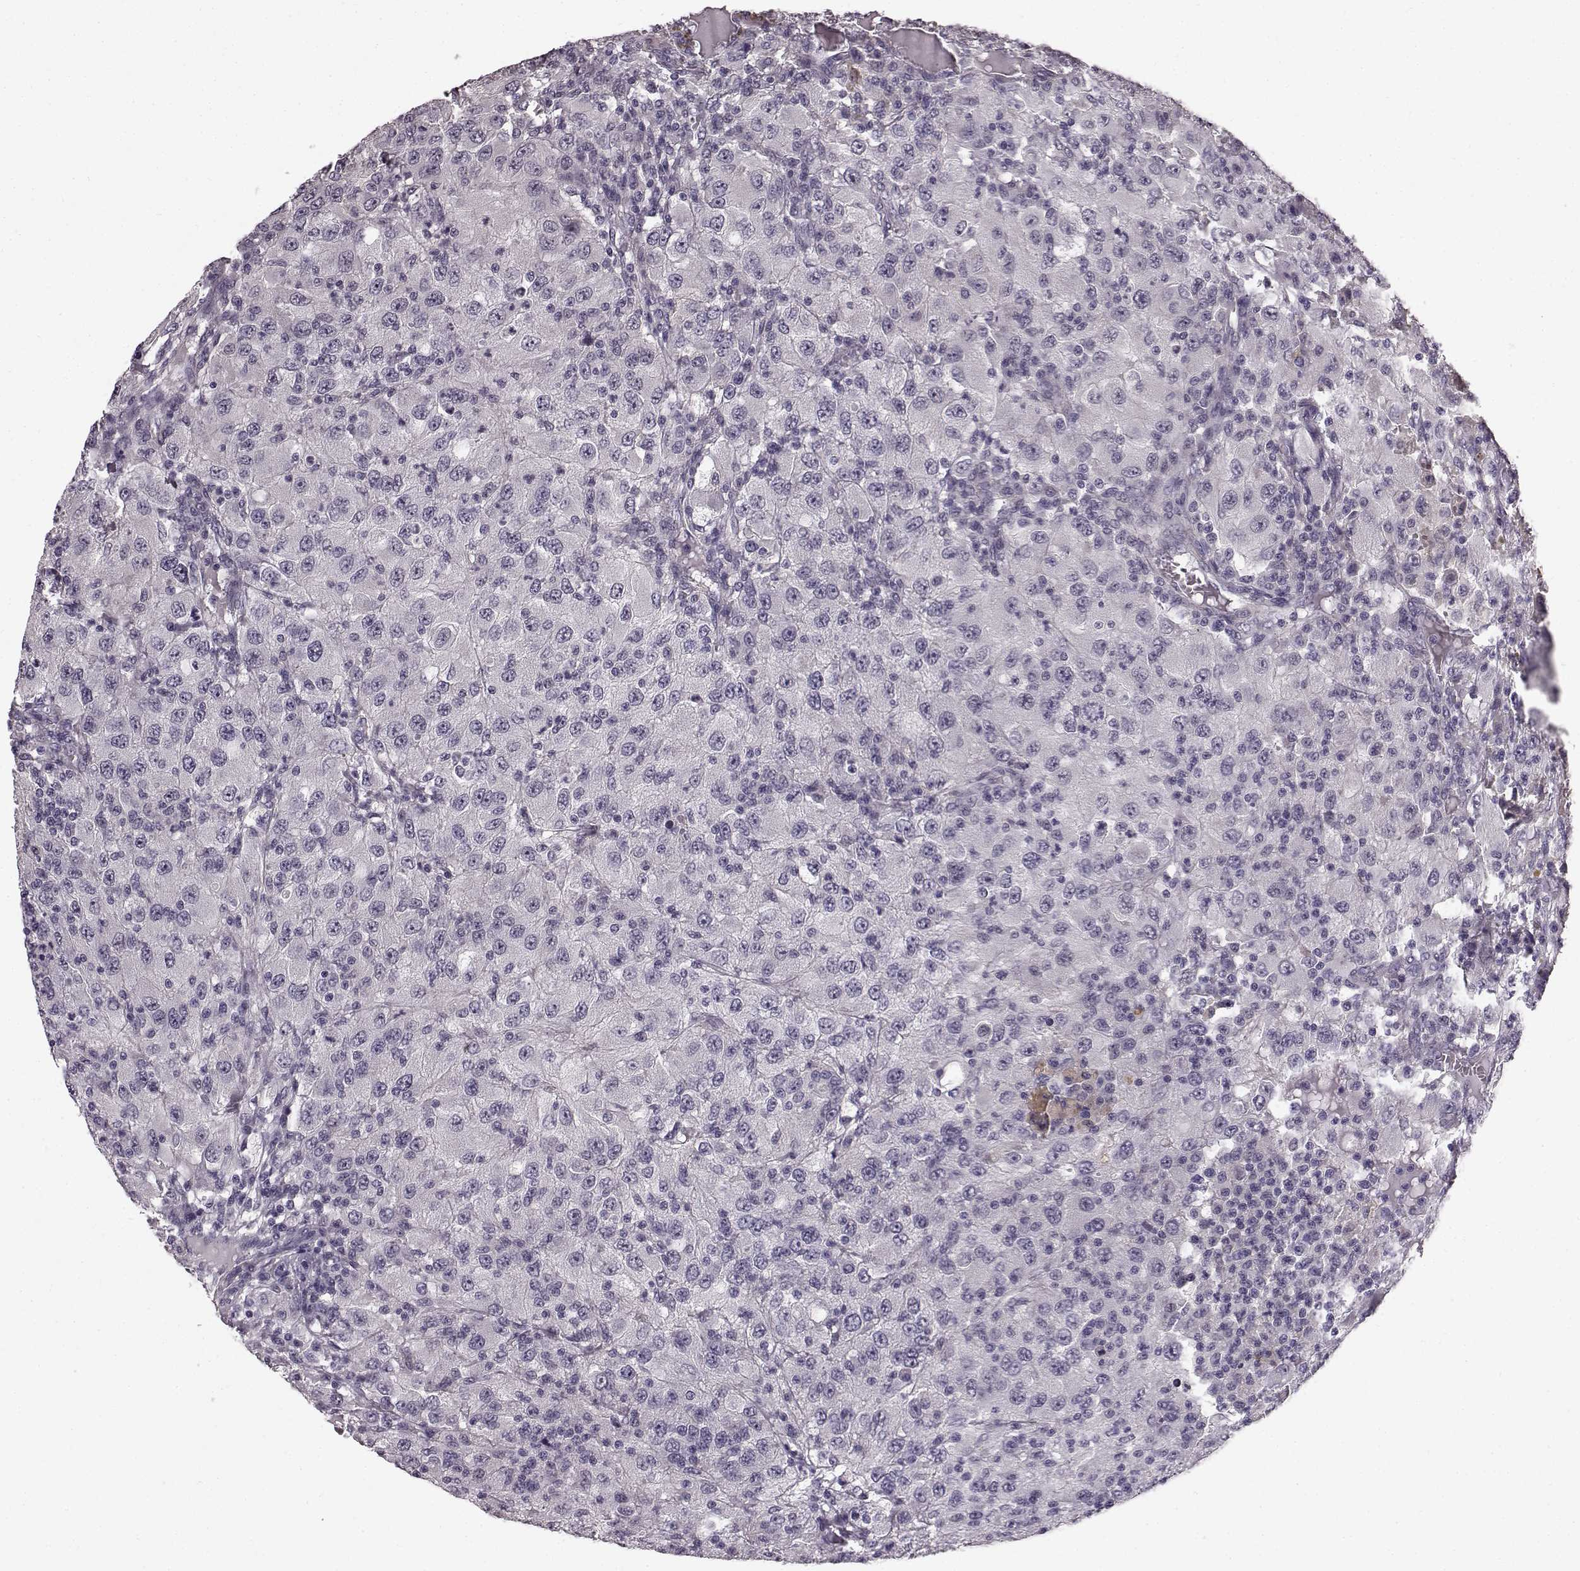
{"staining": {"intensity": "negative", "quantity": "none", "location": "none"}, "tissue": "renal cancer", "cell_type": "Tumor cells", "image_type": "cancer", "snomed": [{"axis": "morphology", "description": "Adenocarcinoma, NOS"}, {"axis": "topography", "description": "Kidney"}], "caption": "Adenocarcinoma (renal) stained for a protein using immunohistochemistry (IHC) demonstrates no expression tumor cells.", "gene": "SLCO3A1", "patient": {"sex": "female", "age": 67}}